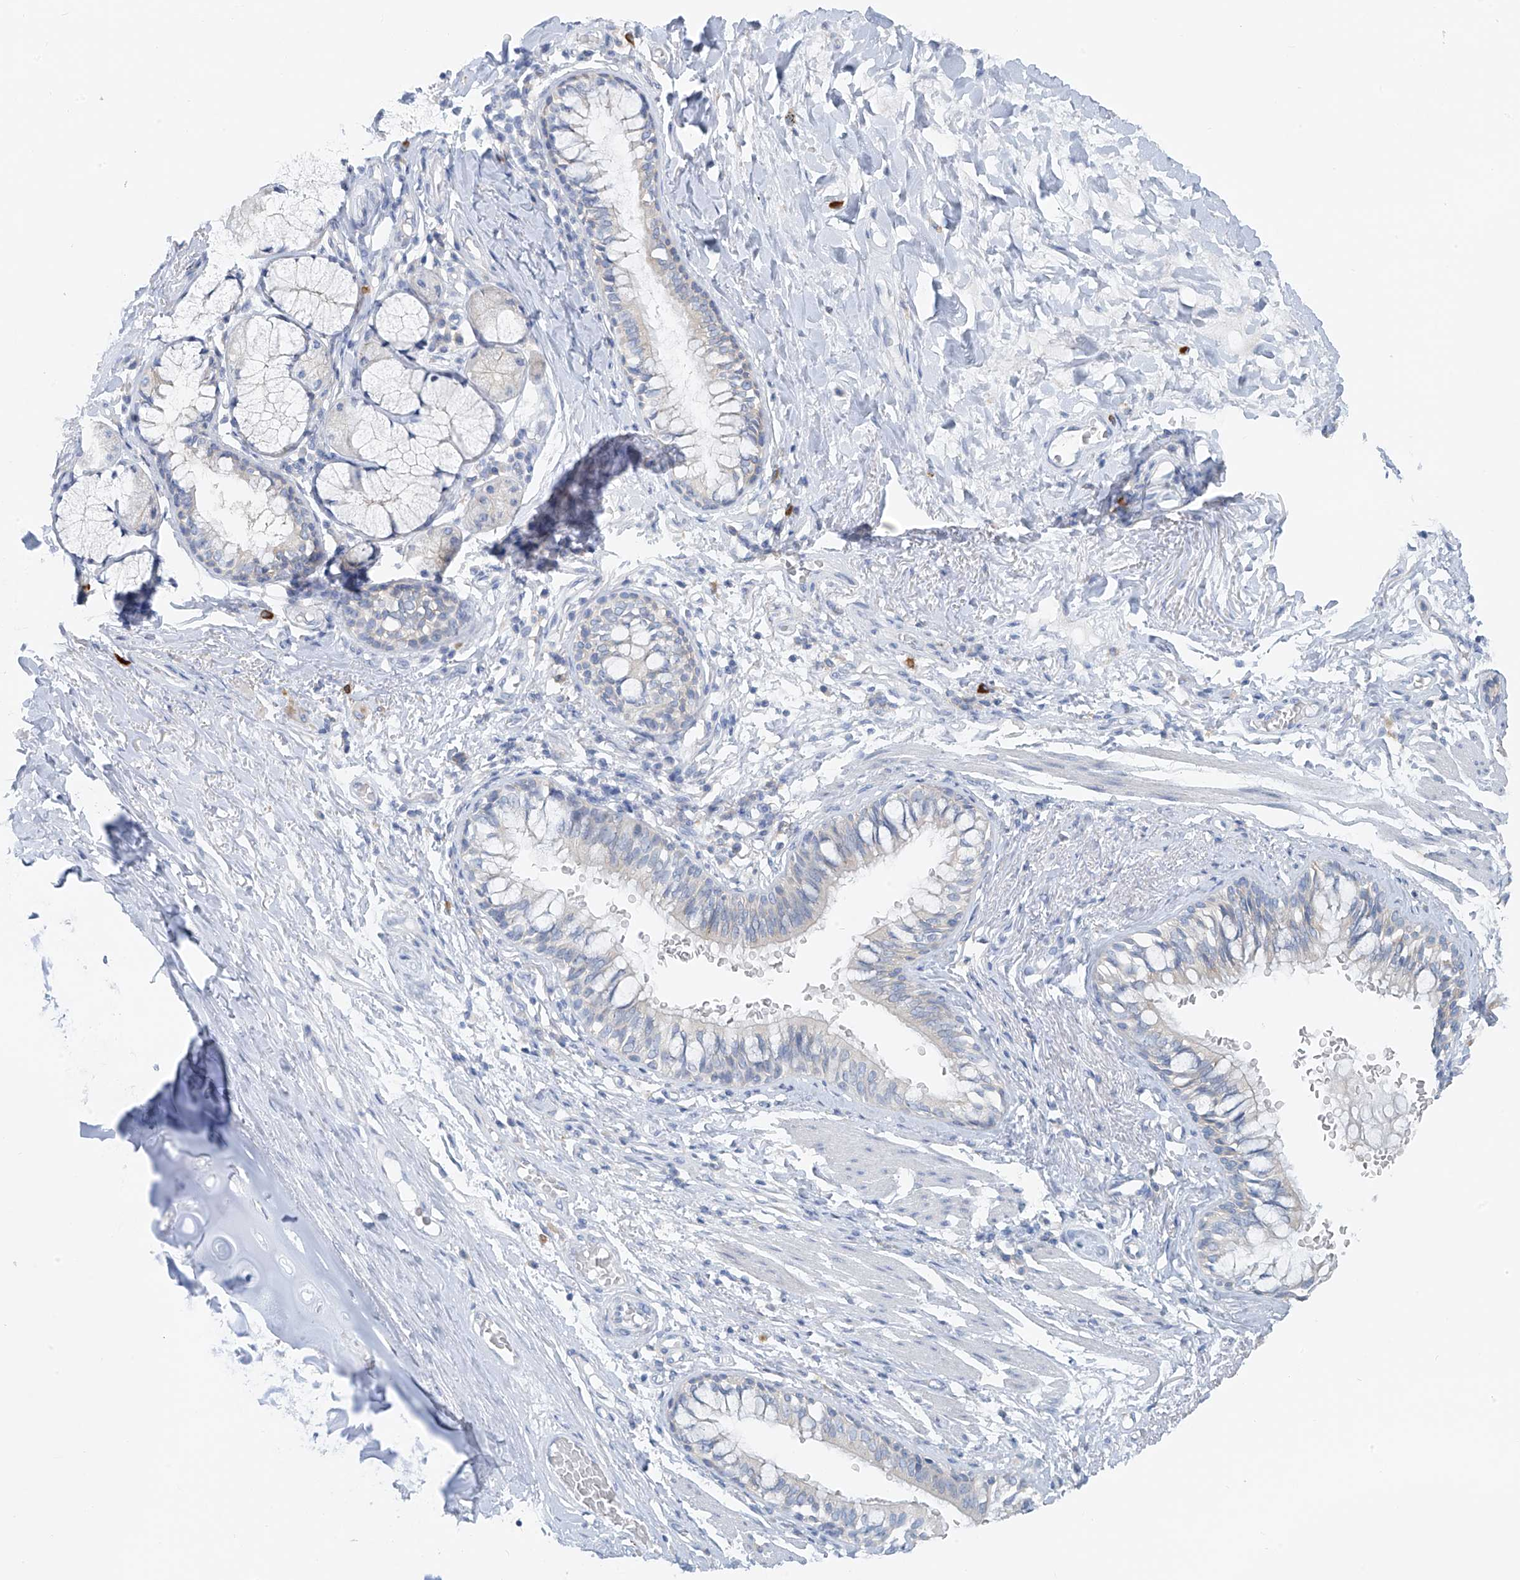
{"staining": {"intensity": "negative", "quantity": "none", "location": "none"}, "tissue": "bronchus", "cell_type": "Respiratory epithelial cells", "image_type": "normal", "snomed": [{"axis": "morphology", "description": "Normal tissue, NOS"}, {"axis": "topography", "description": "Cartilage tissue"}, {"axis": "topography", "description": "Bronchus"}], "caption": "Immunohistochemistry of benign human bronchus reveals no positivity in respiratory epithelial cells.", "gene": "POMGNT2", "patient": {"sex": "female", "age": 36}}